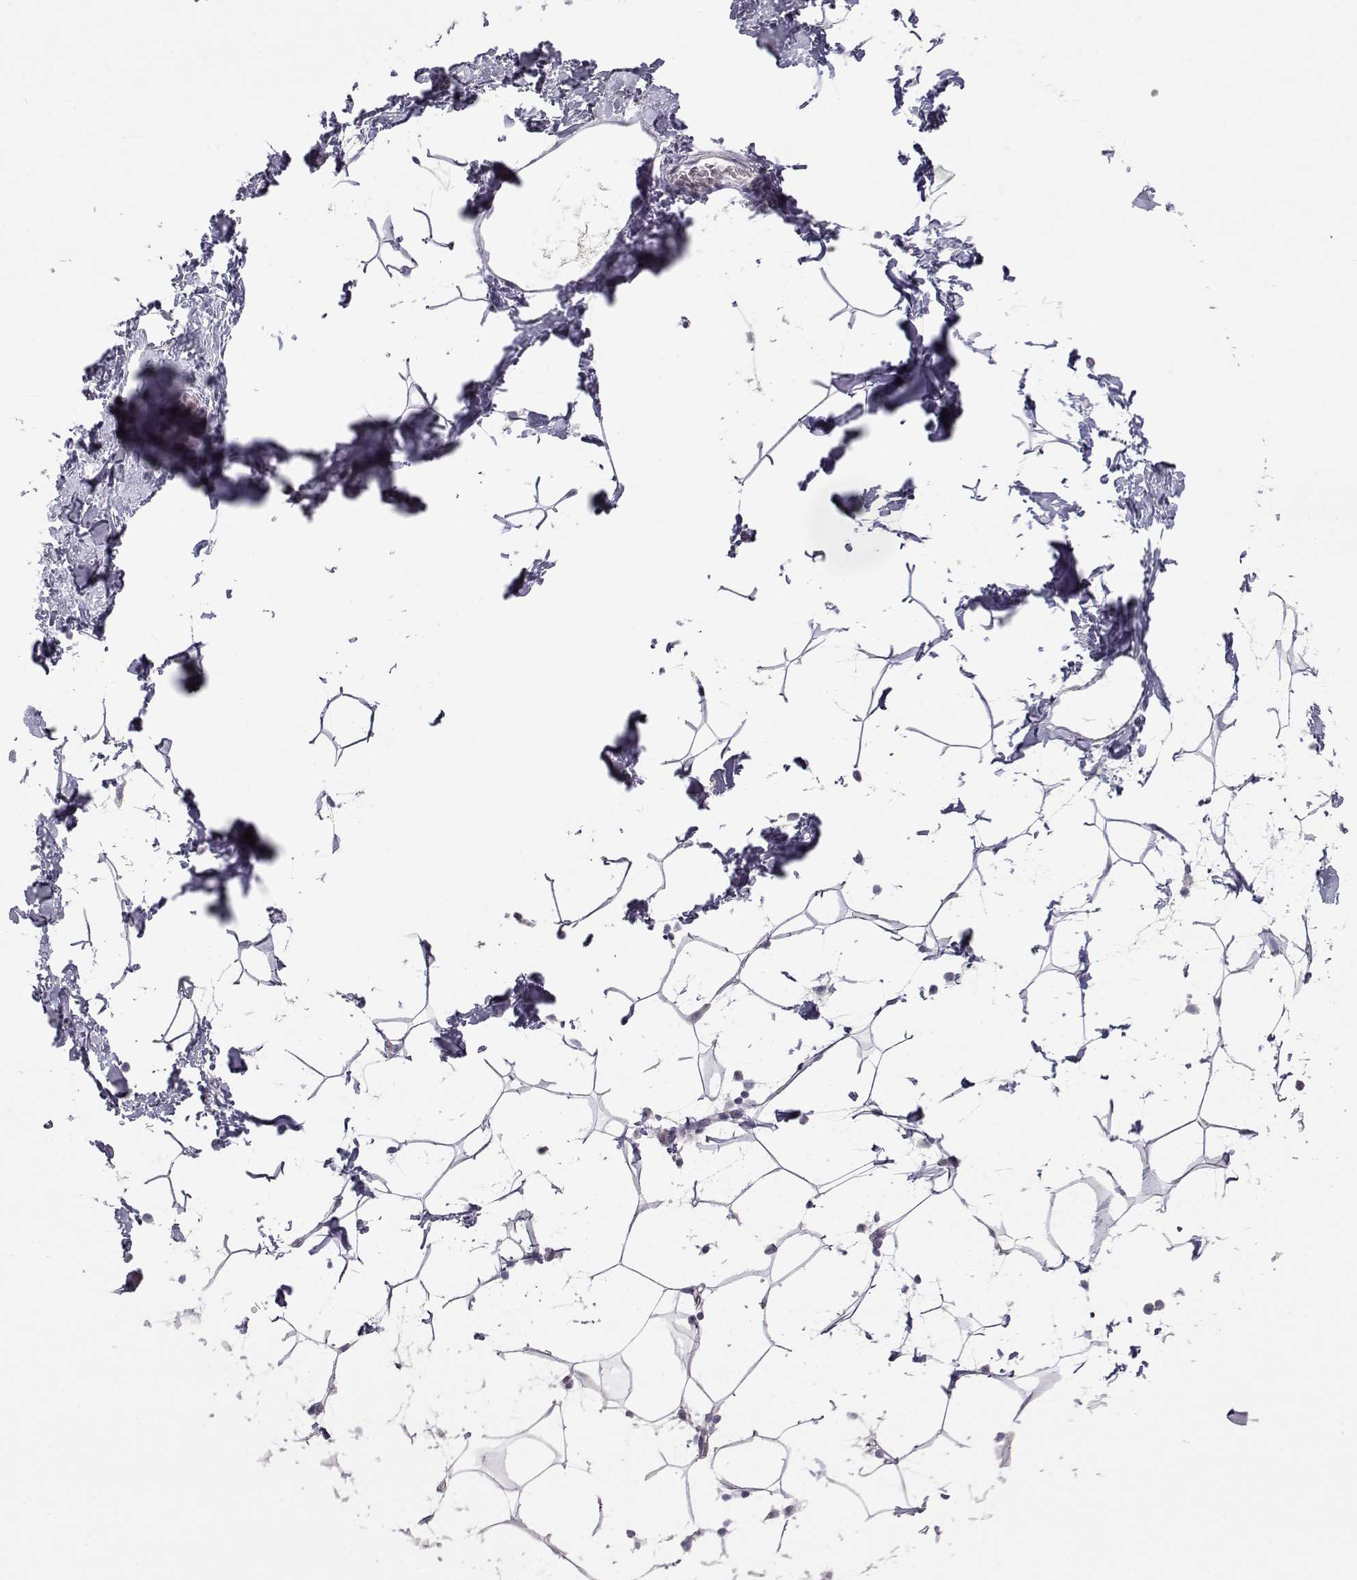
{"staining": {"intensity": "negative", "quantity": "none", "location": "none"}, "tissue": "breast", "cell_type": "Adipocytes", "image_type": "normal", "snomed": [{"axis": "morphology", "description": "Normal tissue, NOS"}, {"axis": "topography", "description": "Breast"}], "caption": "IHC micrograph of normal breast: human breast stained with DAB (3,3'-diaminobenzidine) demonstrates no significant protein expression in adipocytes. (DAB (3,3'-diaminobenzidine) IHC with hematoxylin counter stain).", "gene": "LAMB3", "patient": {"sex": "female", "age": 32}}